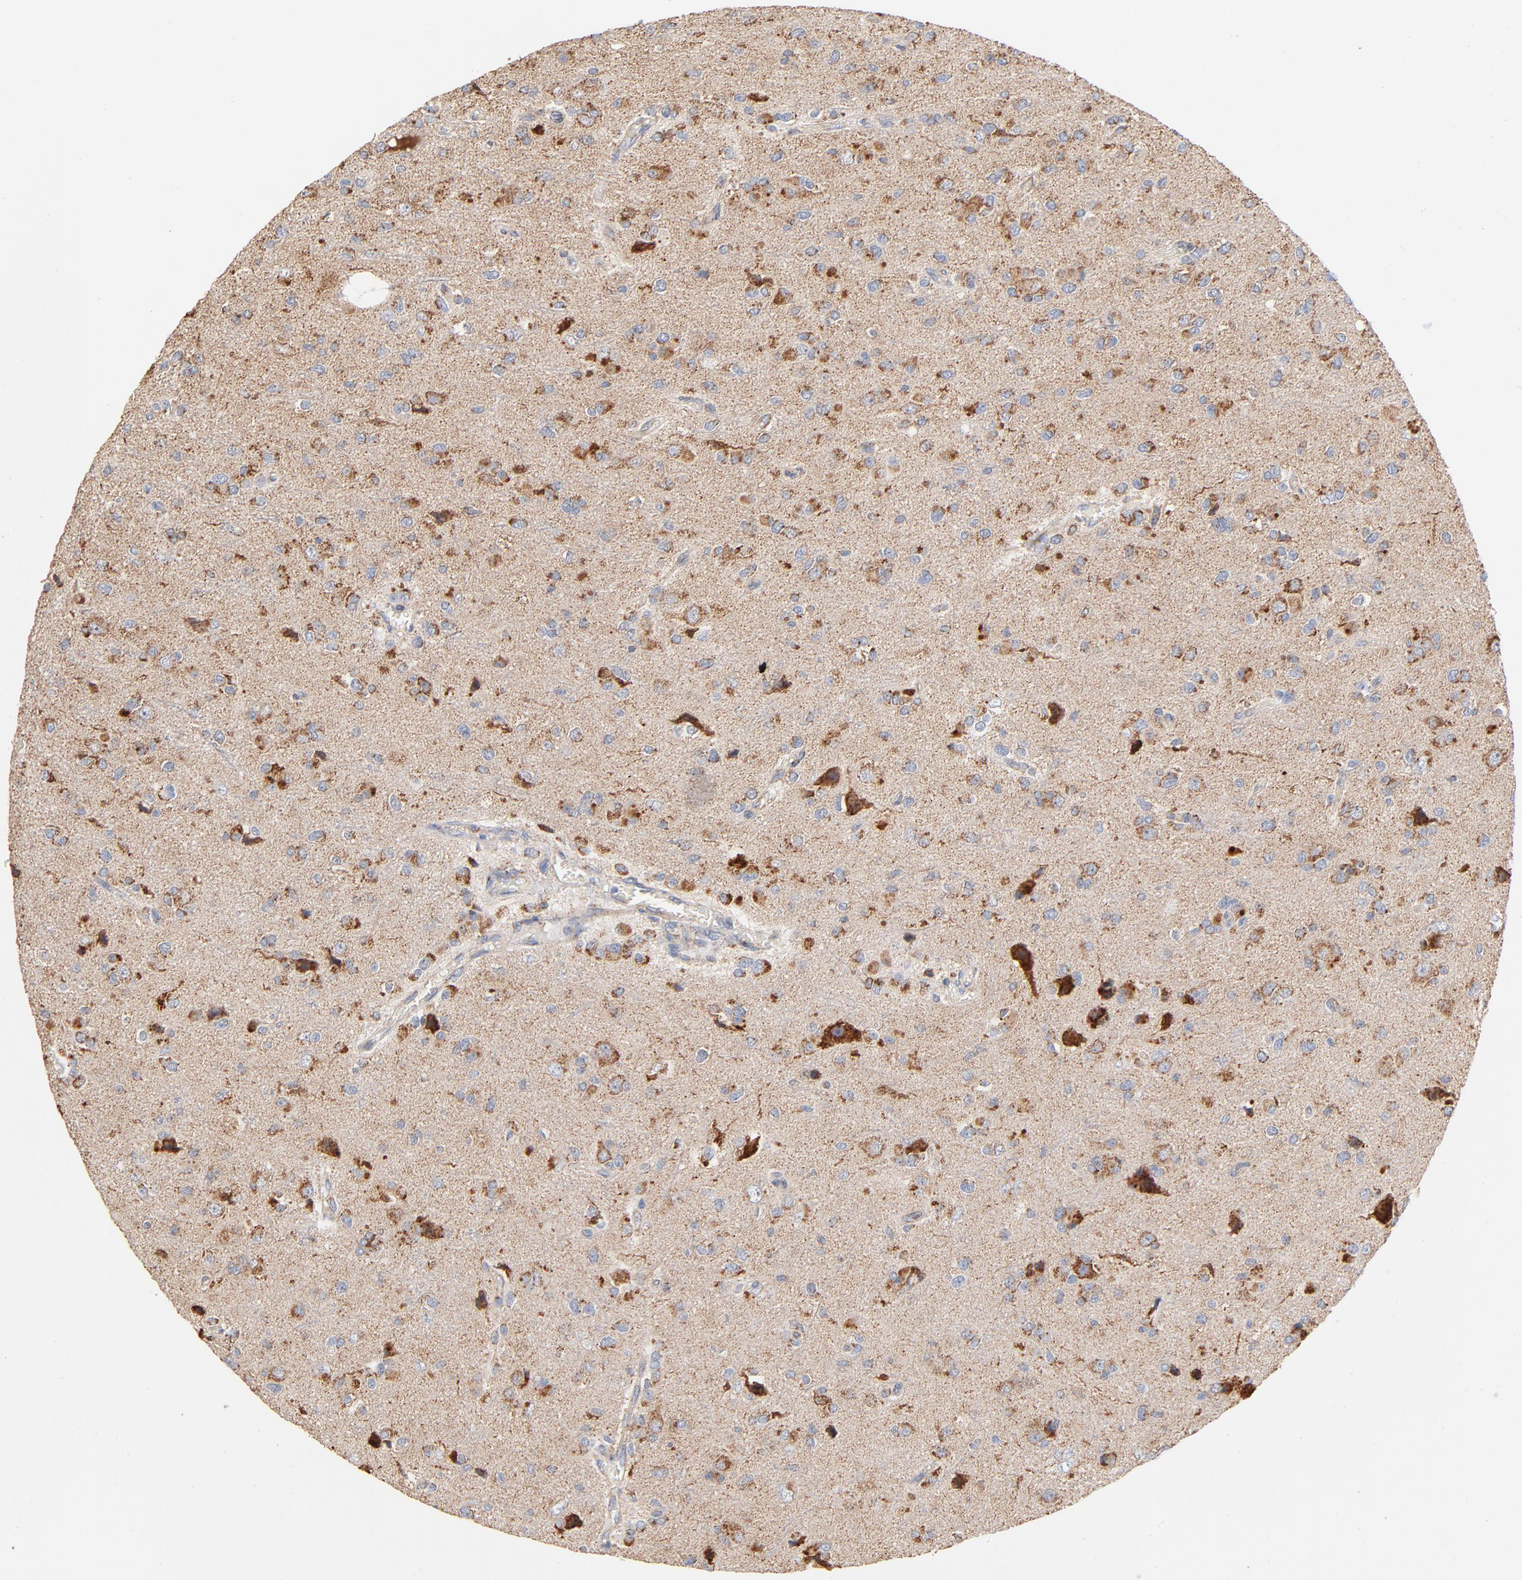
{"staining": {"intensity": "strong", "quantity": ">75%", "location": "cytoplasmic/membranous"}, "tissue": "glioma", "cell_type": "Tumor cells", "image_type": "cancer", "snomed": [{"axis": "morphology", "description": "Glioma, malignant, High grade"}, {"axis": "topography", "description": "Brain"}], "caption": "An immunohistochemistry image of neoplastic tissue is shown. Protein staining in brown labels strong cytoplasmic/membranous positivity in malignant glioma (high-grade) within tumor cells. (brown staining indicates protein expression, while blue staining denotes nuclei).", "gene": "UQCRC1", "patient": {"sex": "male", "age": 47}}